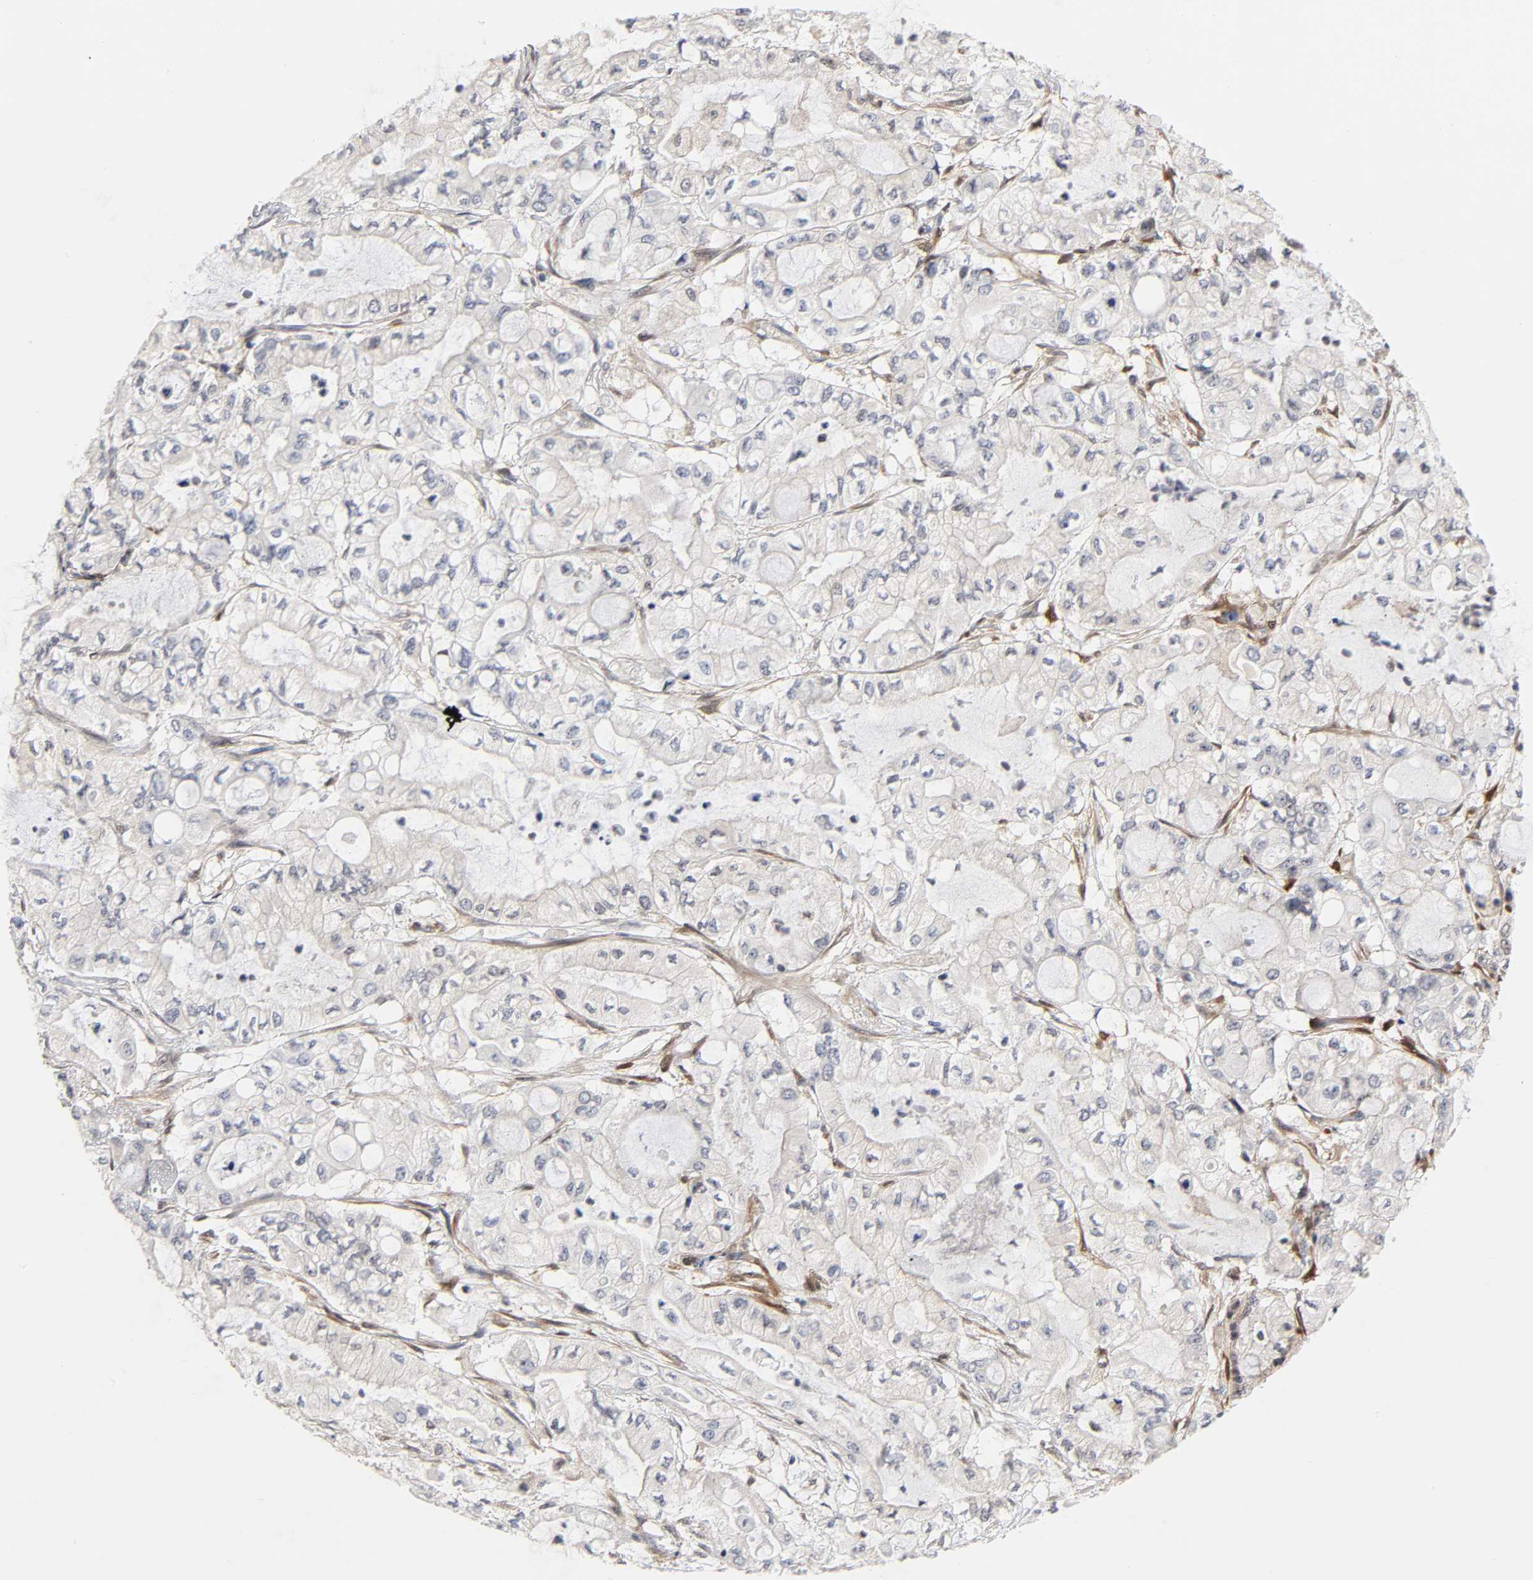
{"staining": {"intensity": "negative", "quantity": "none", "location": "none"}, "tissue": "pancreatic cancer", "cell_type": "Tumor cells", "image_type": "cancer", "snomed": [{"axis": "morphology", "description": "Adenocarcinoma, NOS"}, {"axis": "topography", "description": "Pancreas"}], "caption": "Tumor cells show no significant expression in adenocarcinoma (pancreatic).", "gene": "PTEN", "patient": {"sex": "male", "age": 79}}